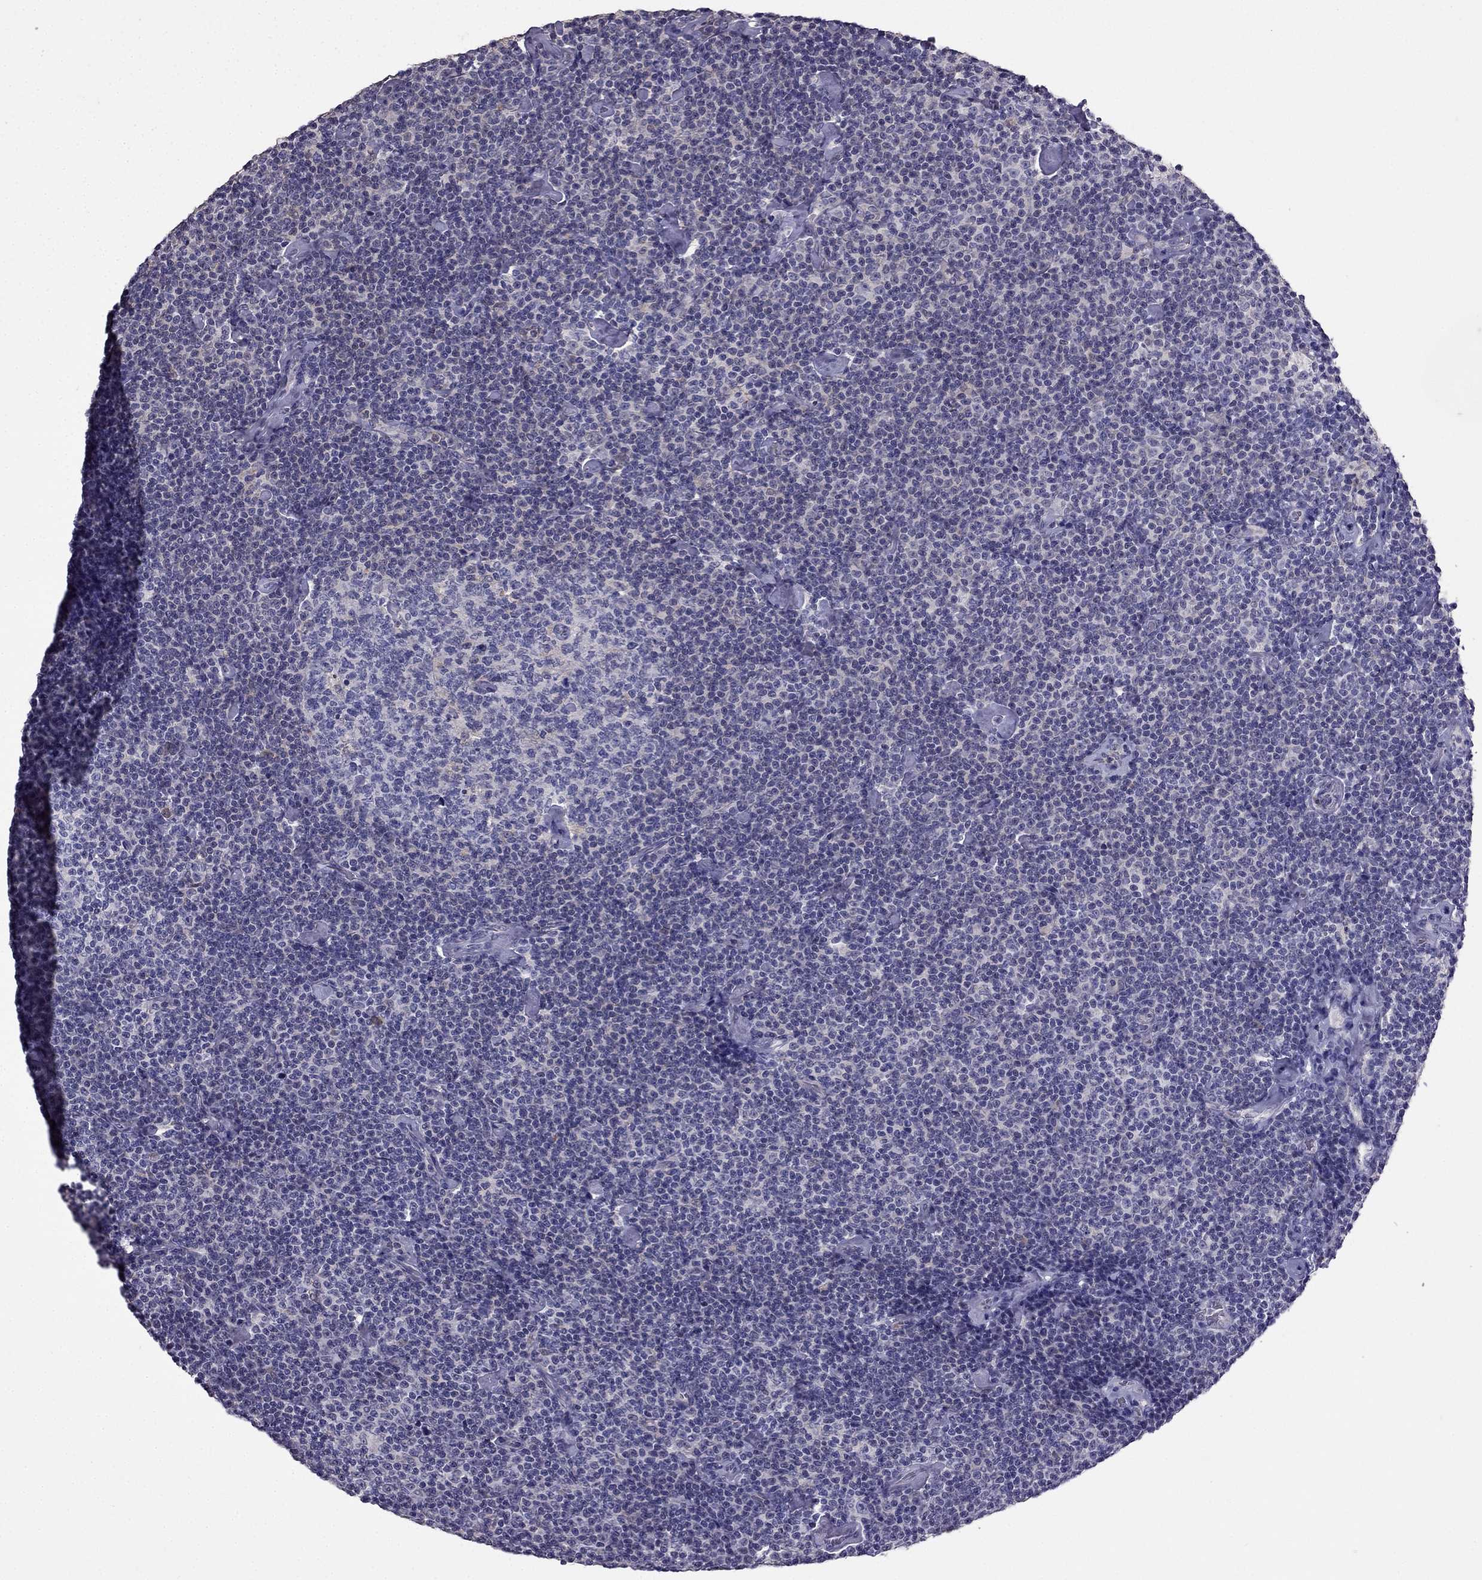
{"staining": {"intensity": "negative", "quantity": "none", "location": "none"}, "tissue": "lymphoma", "cell_type": "Tumor cells", "image_type": "cancer", "snomed": [{"axis": "morphology", "description": "Malignant lymphoma, non-Hodgkin's type, Low grade"}, {"axis": "topography", "description": "Lymph node"}], "caption": "Tumor cells are negative for protein expression in human lymphoma.", "gene": "CDH9", "patient": {"sex": "male", "age": 81}}